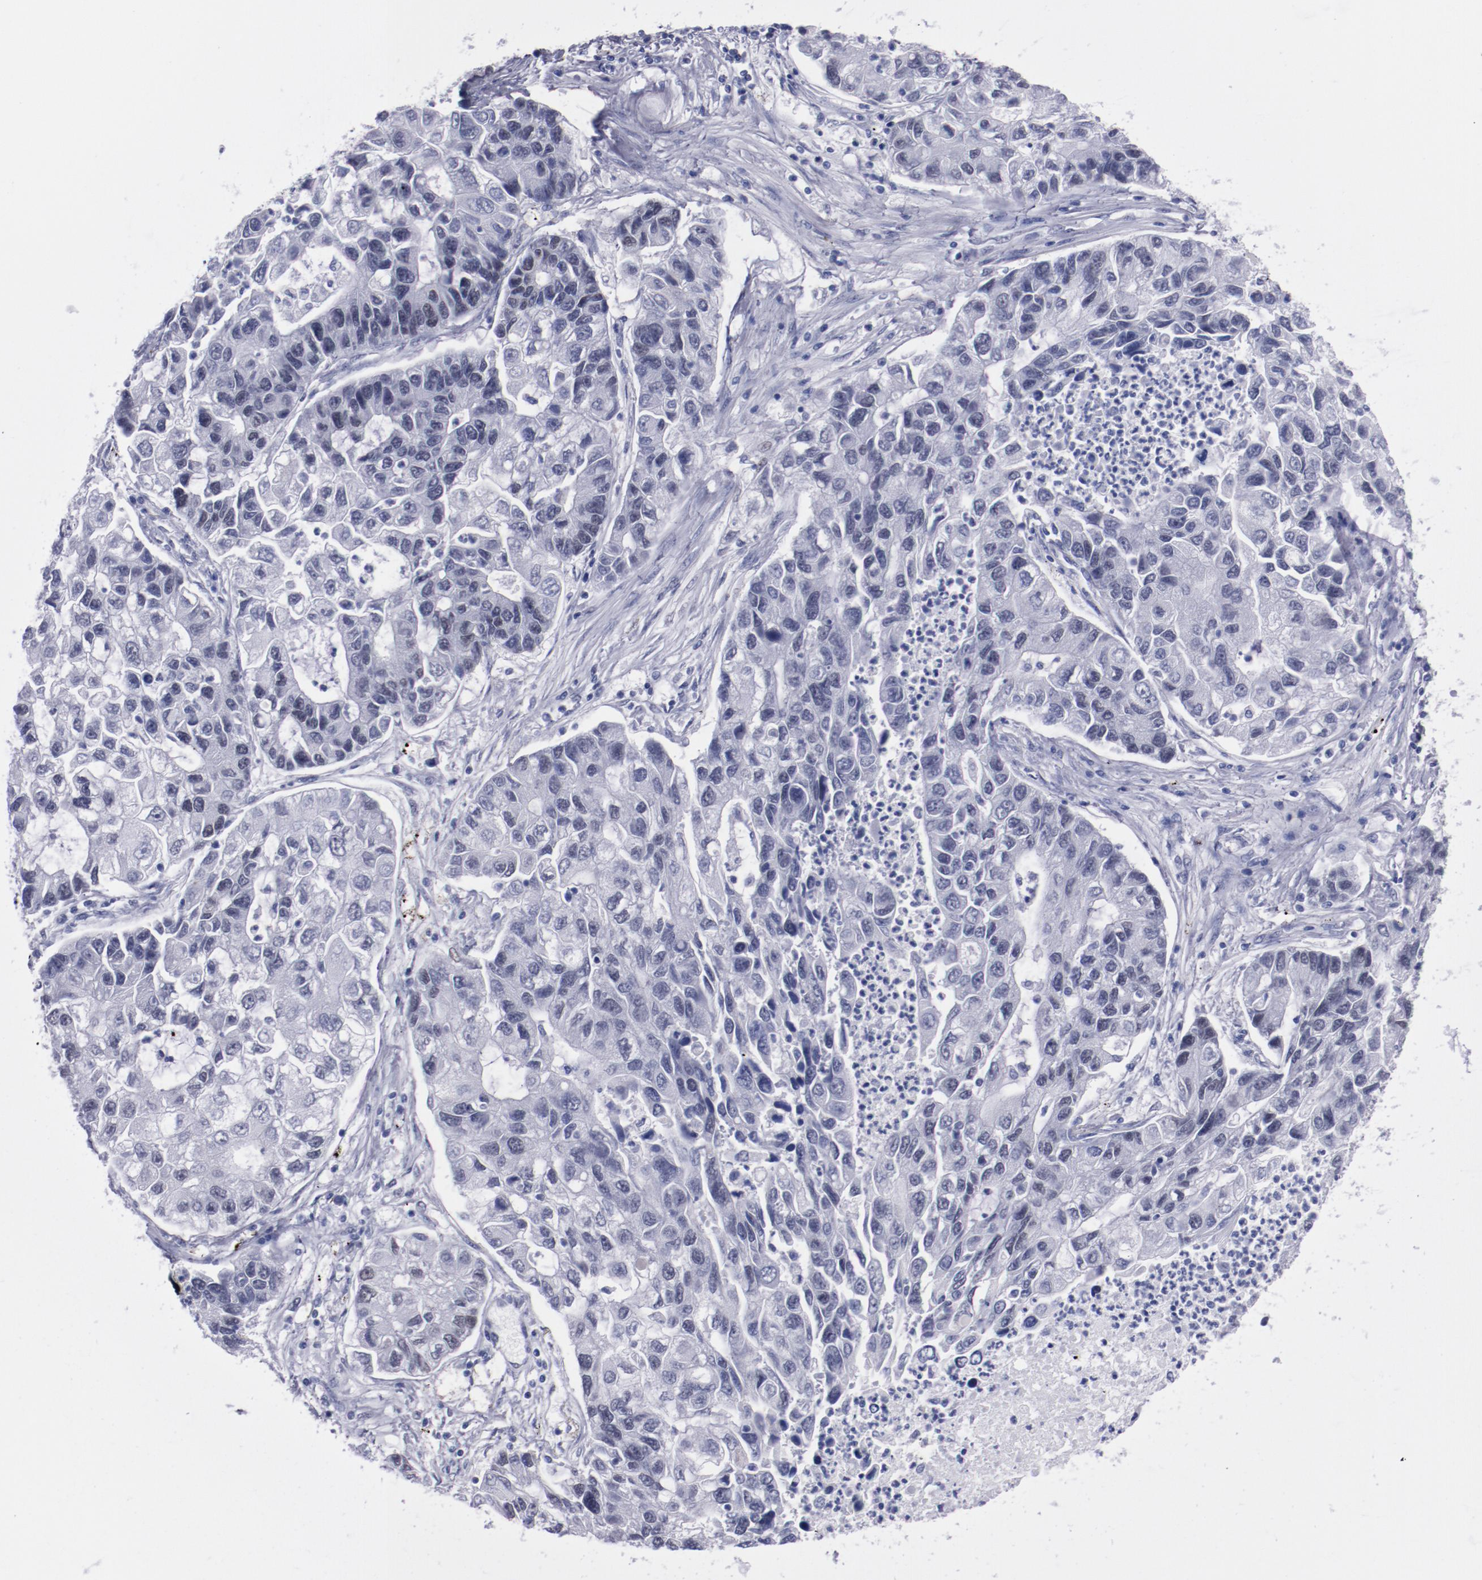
{"staining": {"intensity": "negative", "quantity": "none", "location": "none"}, "tissue": "lung cancer", "cell_type": "Tumor cells", "image_type": "cancer", "snomed": [{"axis": "morphology", "description": "Adenocarcinoma, NOS"}, {"axis": "topography", "description": "Lung"}], "caption": "The image demonstrates no significant positivity in tumor cells of adenocarcinoma (lung).", "gene": "HNF1B", "patient": {"sex": "female", "age": 51}}